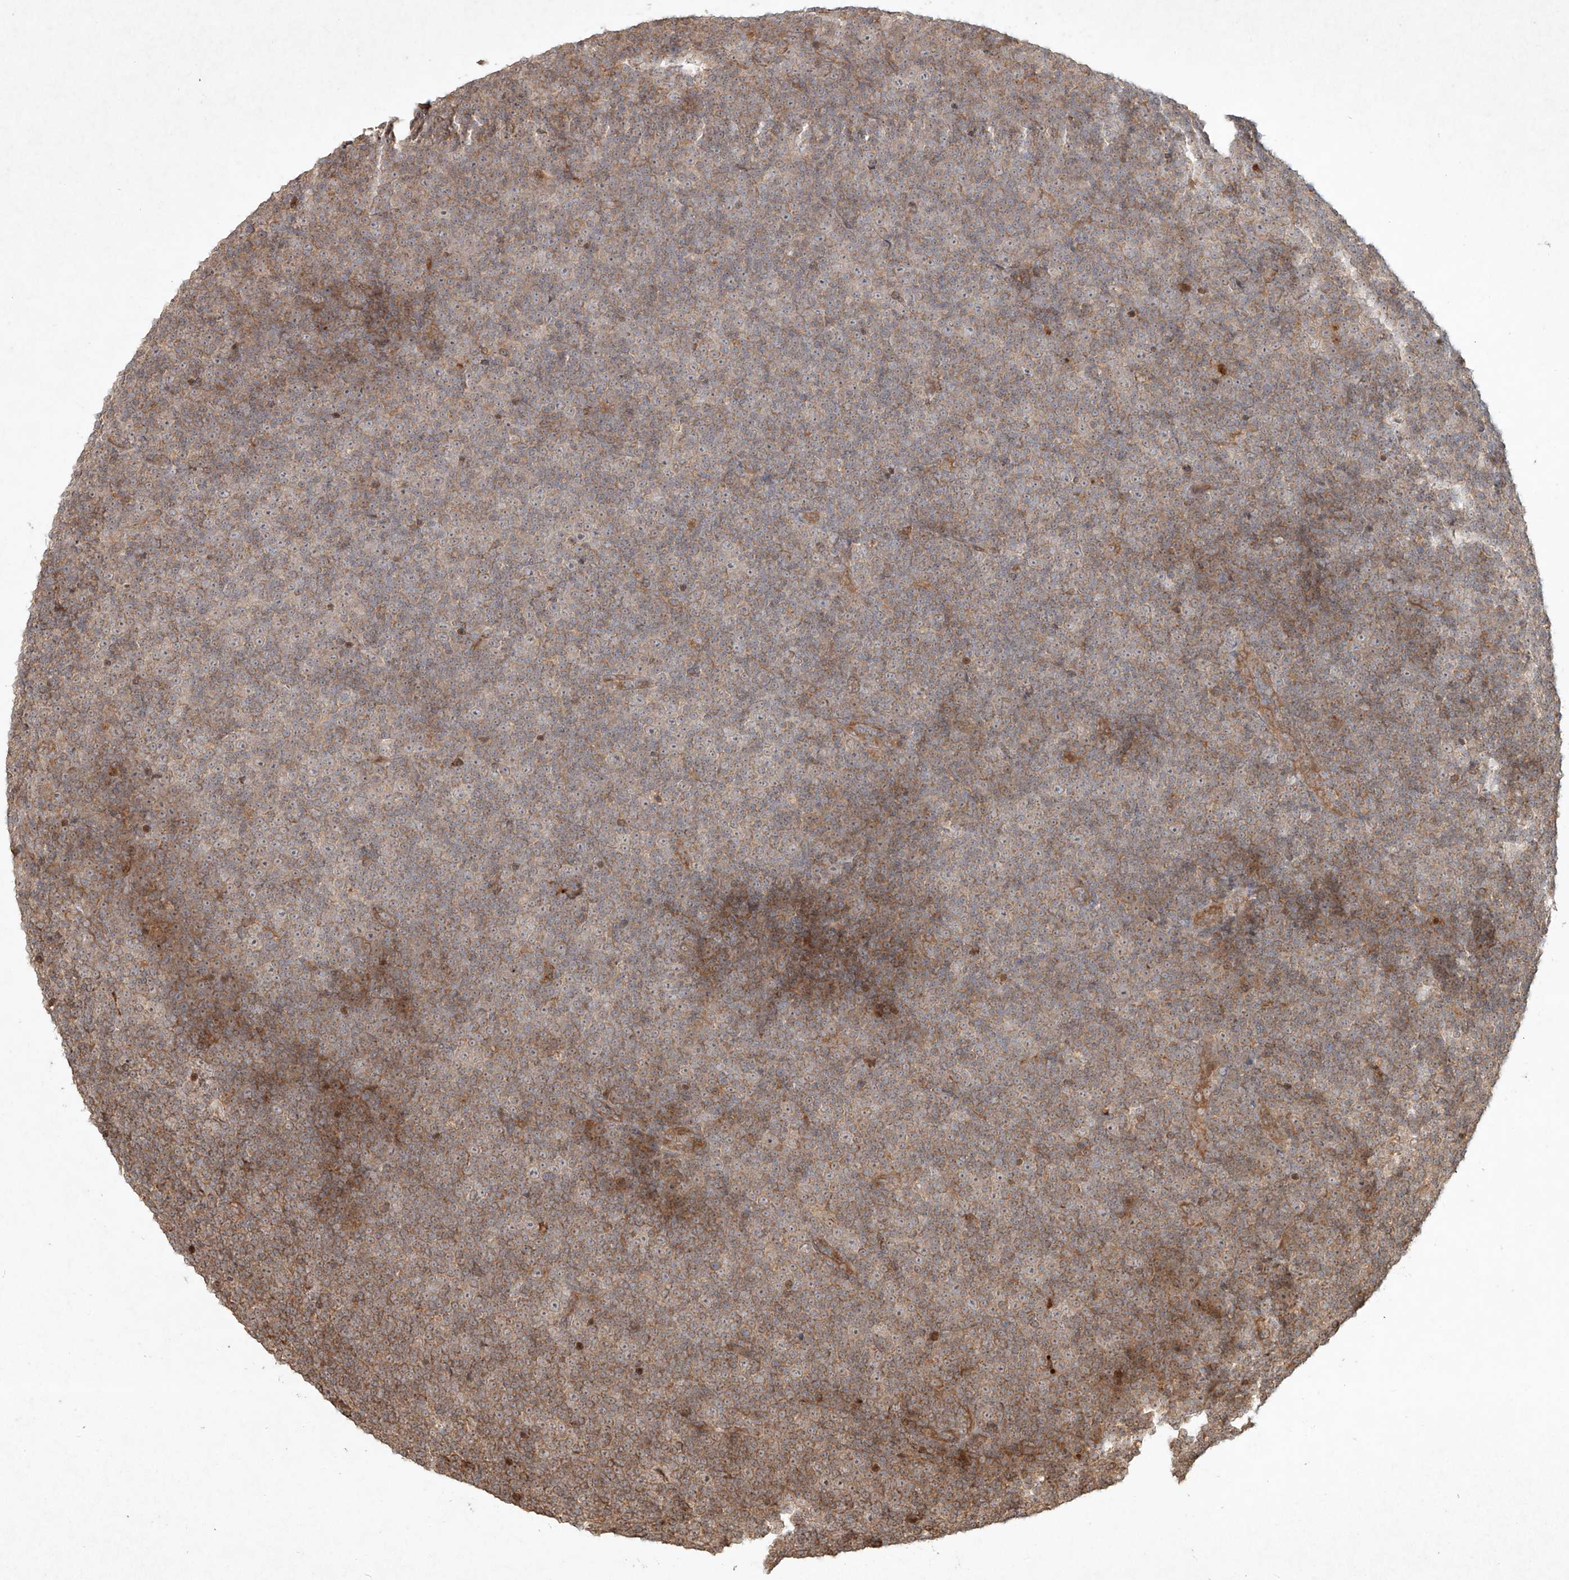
{"staining": {"intensity": "weak", "quantity": "25%-75%", "location": "cytoplasmic/membranous"}, "tissue": "lymphoma", "cell_type": "Tumor cells", "image_type": "cancer", "snomed": [{"axis": "morphology", "description": "Malignant lymphoma, non-Hodgkin's type, Low grade"}, {"axis": "topography", "description": "Lymph node"}], "caption": "Low-grade malignant lymphoma, non-Hodgkin's type was stained to show a protein in brown. There is low levels of weak cytoplasmic/membranous staining in approximately 25%-75% of tumor cells.", "gene": "CYYR1", "patient": {"sex": "female", "age": 67}}